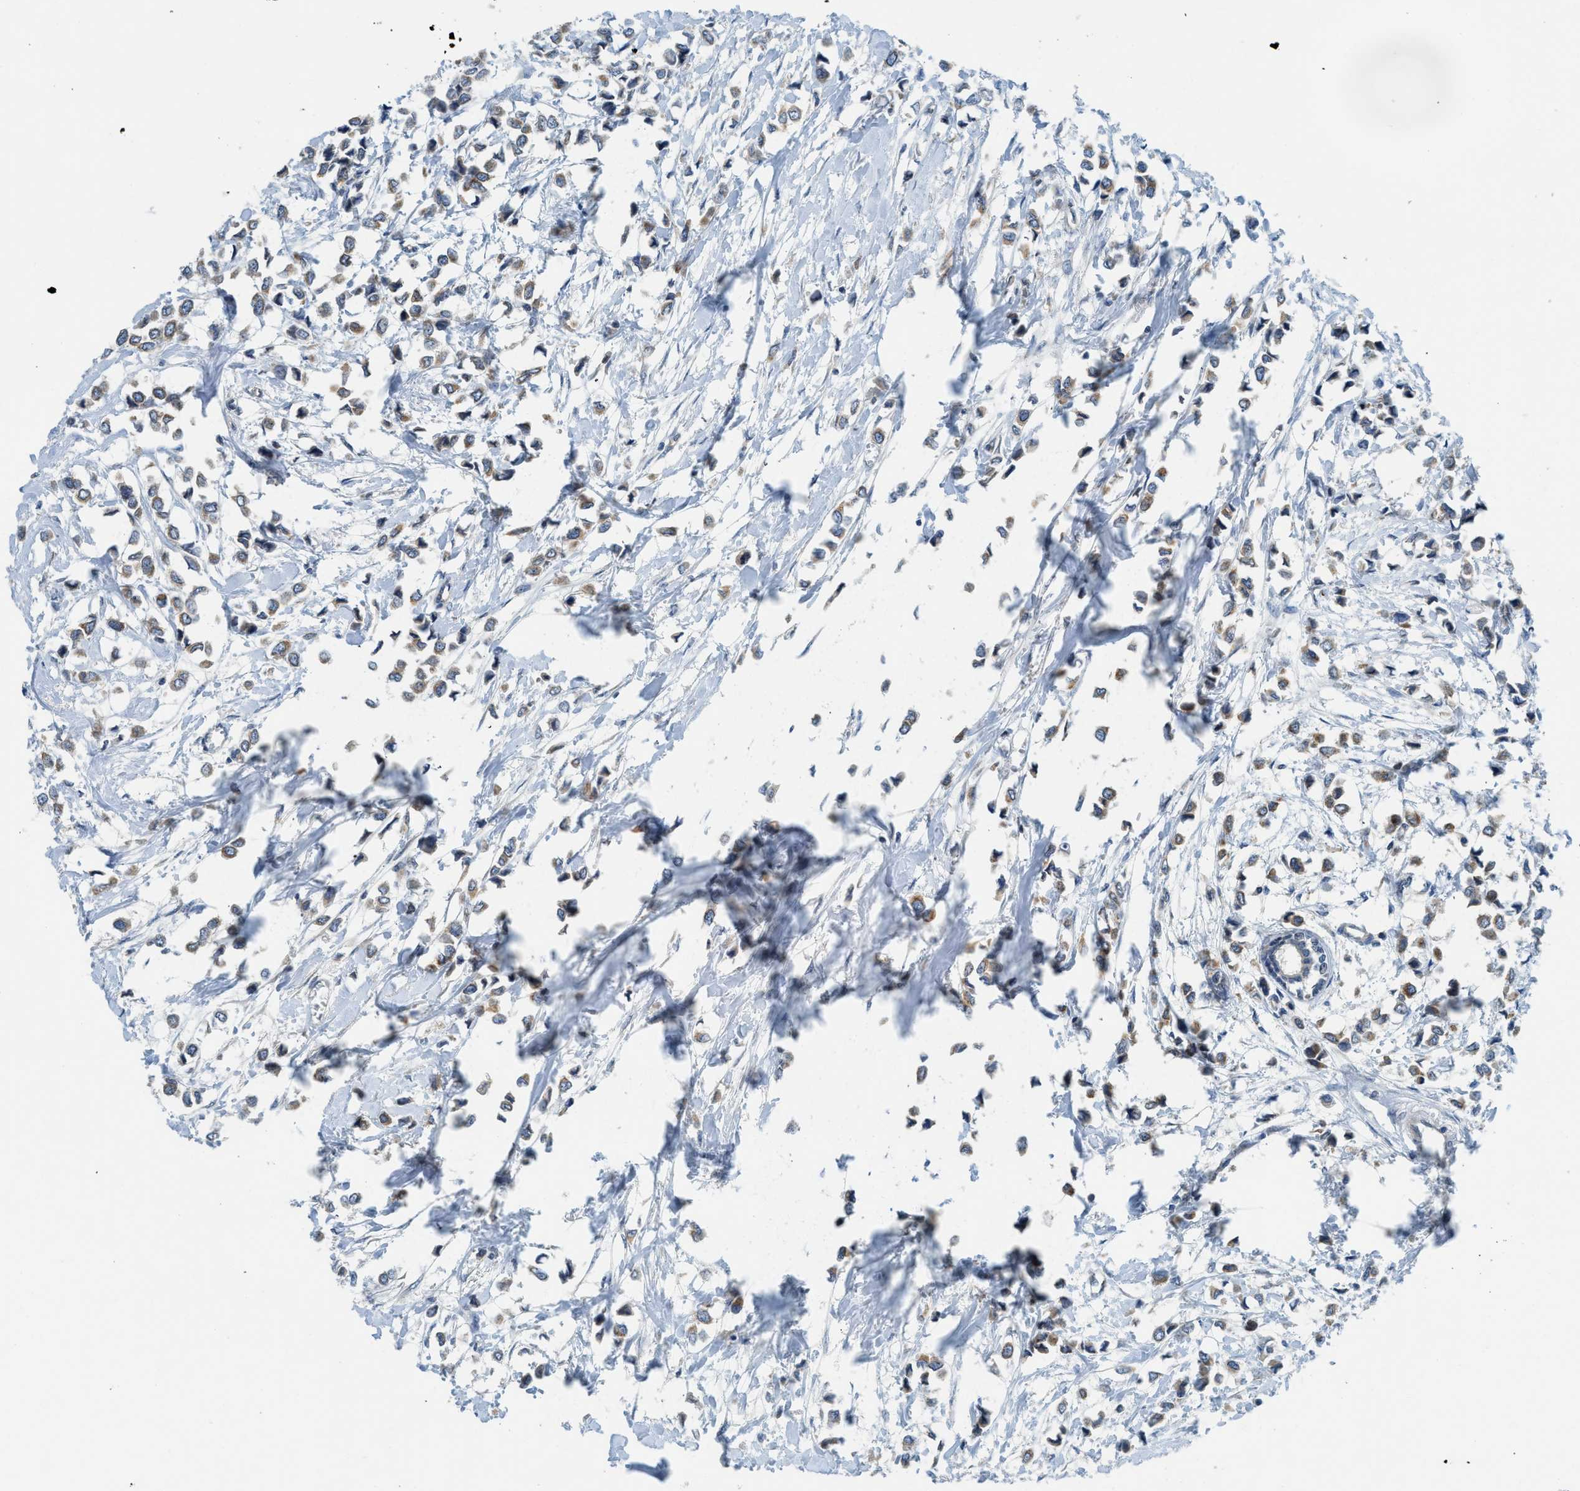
{"staining": {"intensity": "weak", "quantity": ">75%", "location": "cytoplasmic/membranous"}, "tissue": "breast cancer", "cell_type": "Tumor cells", "image_type": "cancer", "snomed": [{"axis": "morphology", "description": "Lobular carcinoma"}, {"axis": "topography", "description": "Breast"}], "caption": "Human breast lobular carcinoma stained with a protein marker reveals weak staining in tumor cells.", "gene": "BCAP31", "patient": {"sex": "female", "age": 51}}